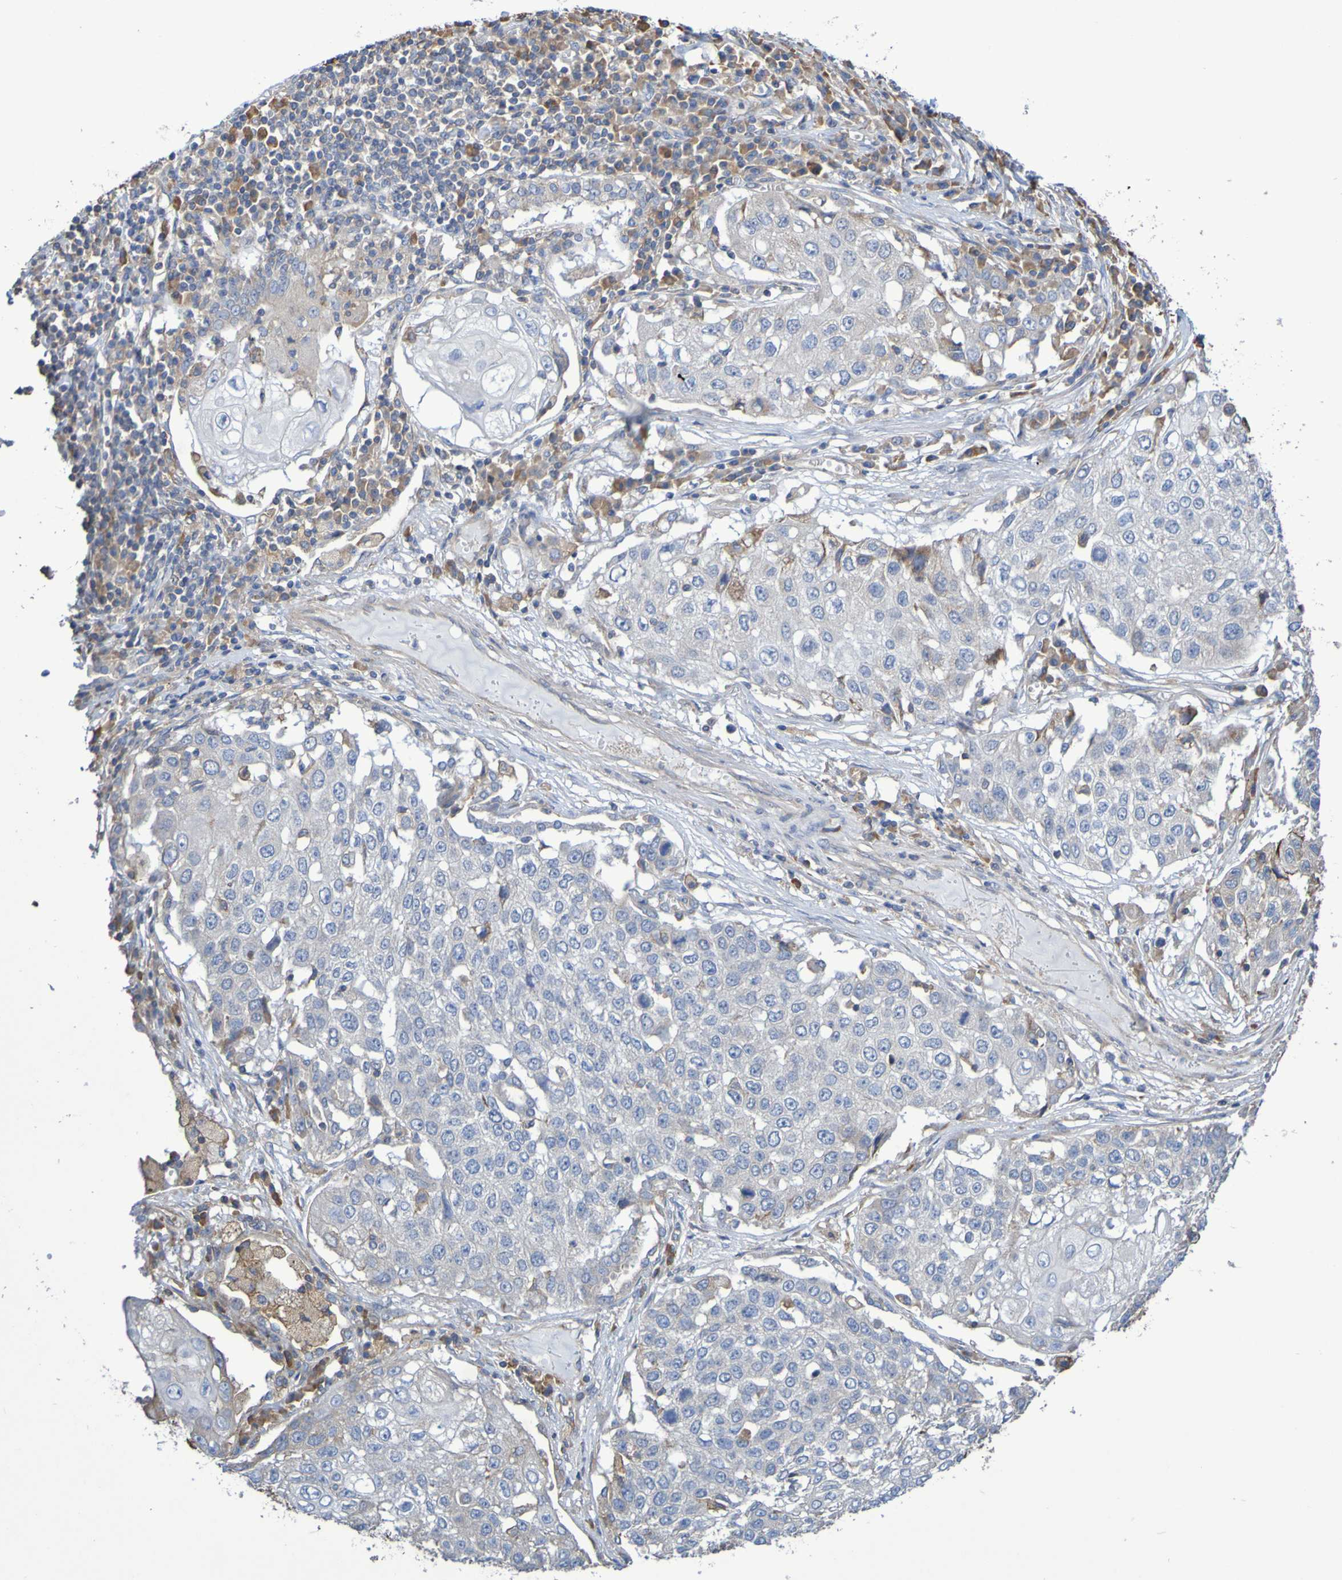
{"staining": {"intensity": "weak", "quantity": "<25%", "location": "cytoplasmic/membranous"}, "tissue": "lung cancer", "cell_type": "Tumor cells", "image_type": "cancer", "snomed": [{"axis": "morphology", "description": "Squamous cell carcinoma, NOS"}, {"axis": "topography", "description": "Lung"}], "caption": "An IHC histopathology image of squamous cell carcinoma (lung) is shown. There is no staining in tumor cells of squamous cell carcinoma (lung).", "gene": "SYNJ1", "patient": {"sex": "male", "age": 71}}